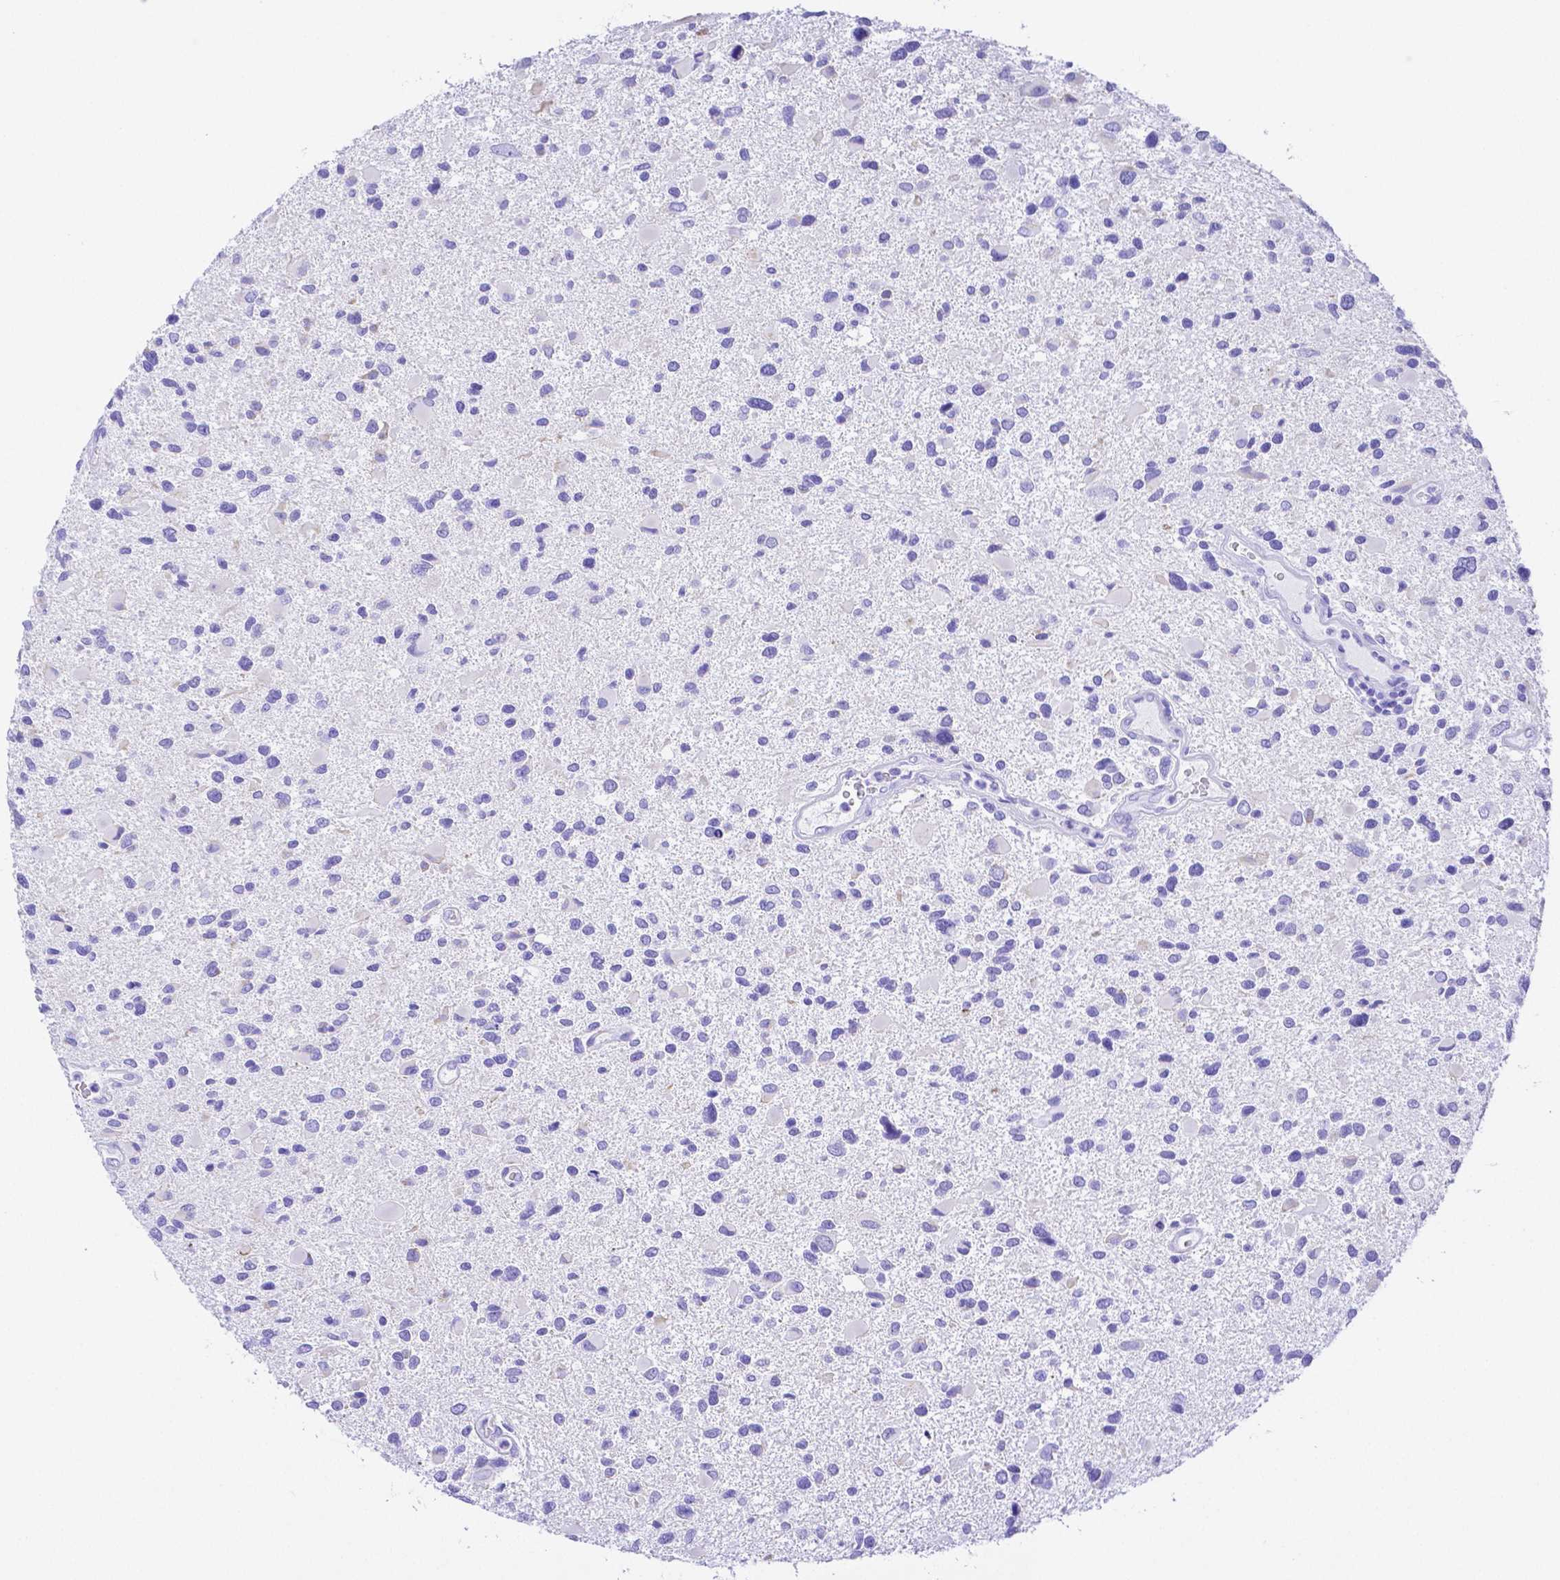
{"staining": {"intensity": "negative", "quantity": "none", "location": "none"}, "tissue": "glioma", "cell_type": "Tumor cells", "image_type": "cancer", "snomed": [{"axis": "morphology", "description": "Glioma, malignant, Low grade"}, {"axis": "topography", "description": "Brain"}], "caption": "Immunohistochemistry histopathology image of neoplastic tissue: human glioma stained with DAB (3,3'-diaminobenzidine) exhibits no significant protein positivity in tumor cells. (DAB immunohistochemistry (IHC) visualized using brightfield microscopy, high magnification).", "gene": "SMR3A", "patient": {"sex": "female", "age": 32}}